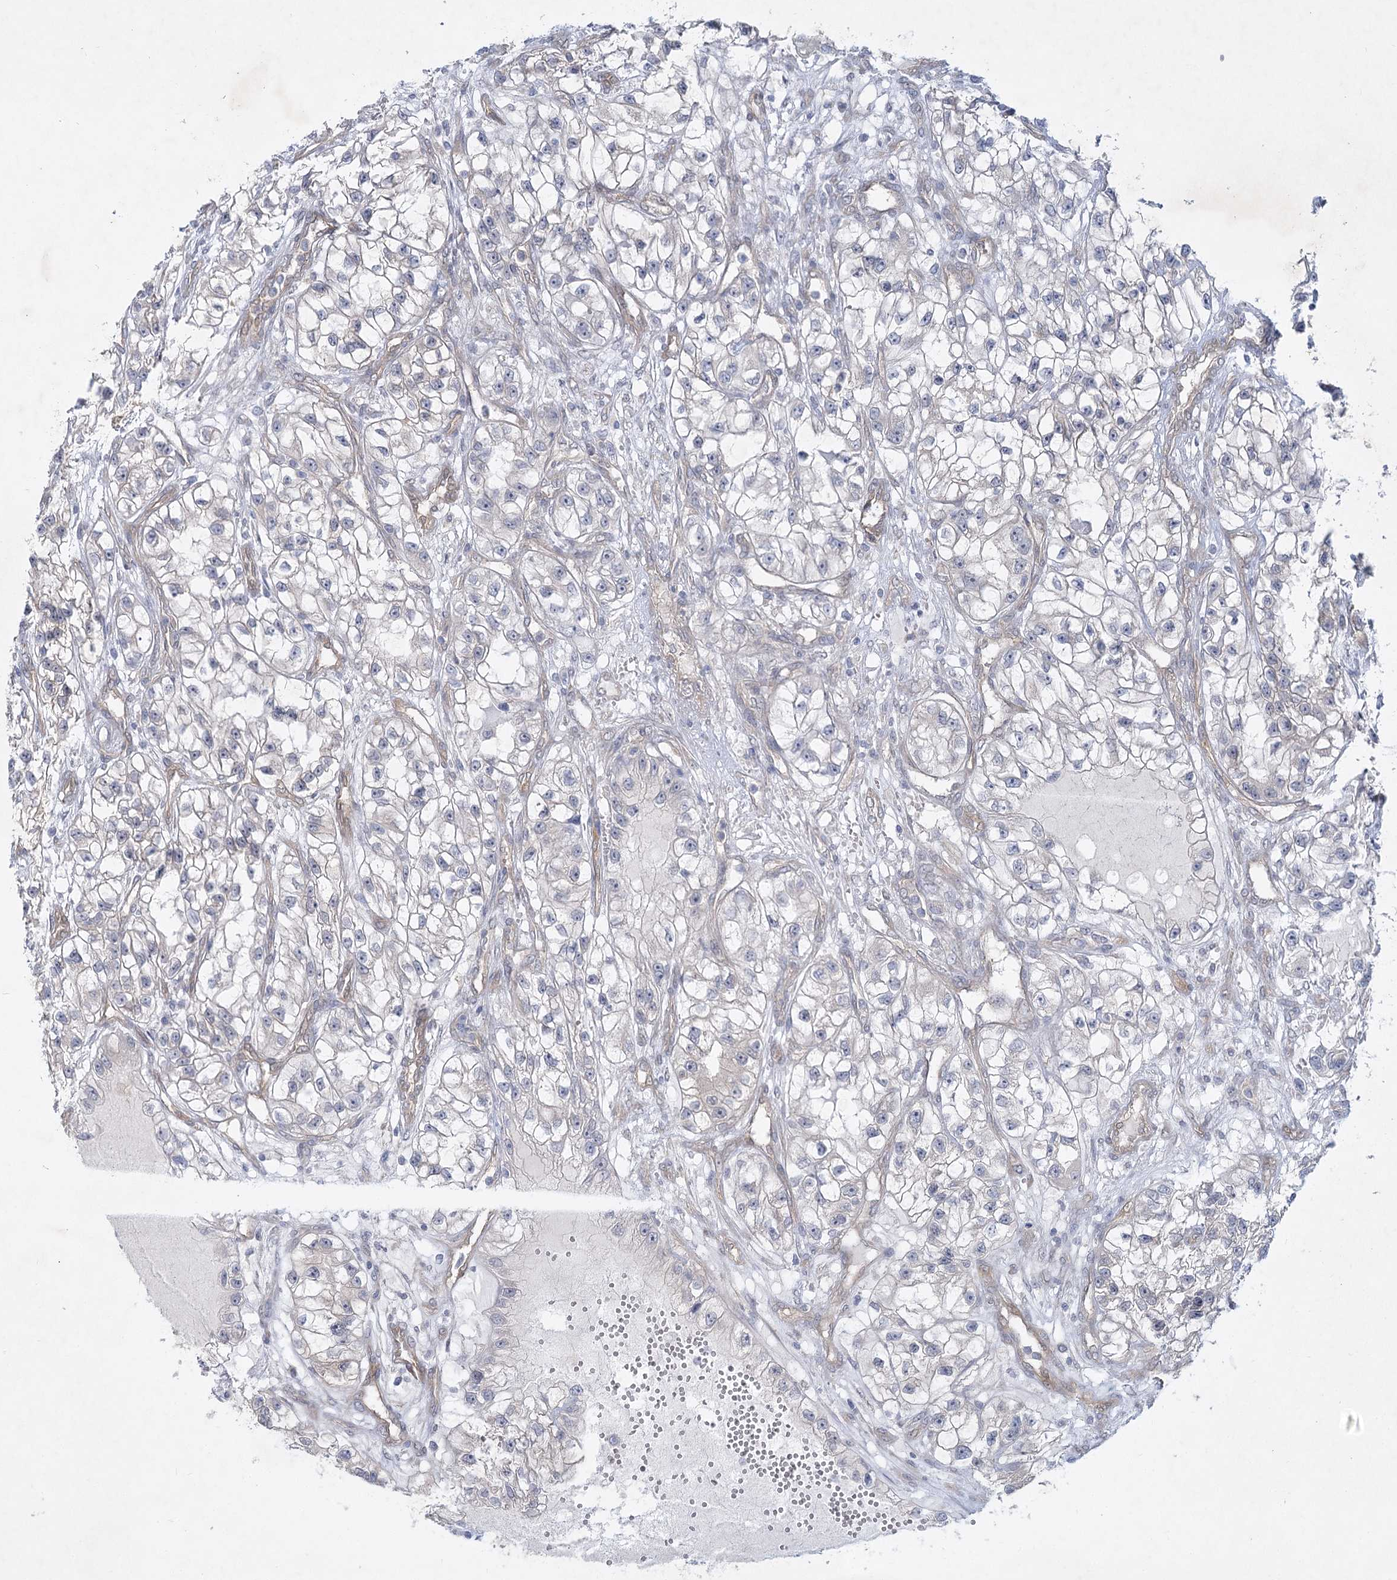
{"staining": {"intensity": "negative", "quantity": "none", "location": "none"}, "tissue": "renal cancer", "cell_type": "Tumor cells", "image_type": "cancer", "snomed": [{"axis": "morphology", "description": "Adenocarcinoma, NOS"}, {"axis": "topography", "description": "Kidney"}], "caption": "This is an immunohistochemistry (IHC) photomicrograph of human adenocarcinoma (renal). There is no expression in tumor cells.", "gene": "AAMDC", "patient": {"sex": "female", "age": 57}}